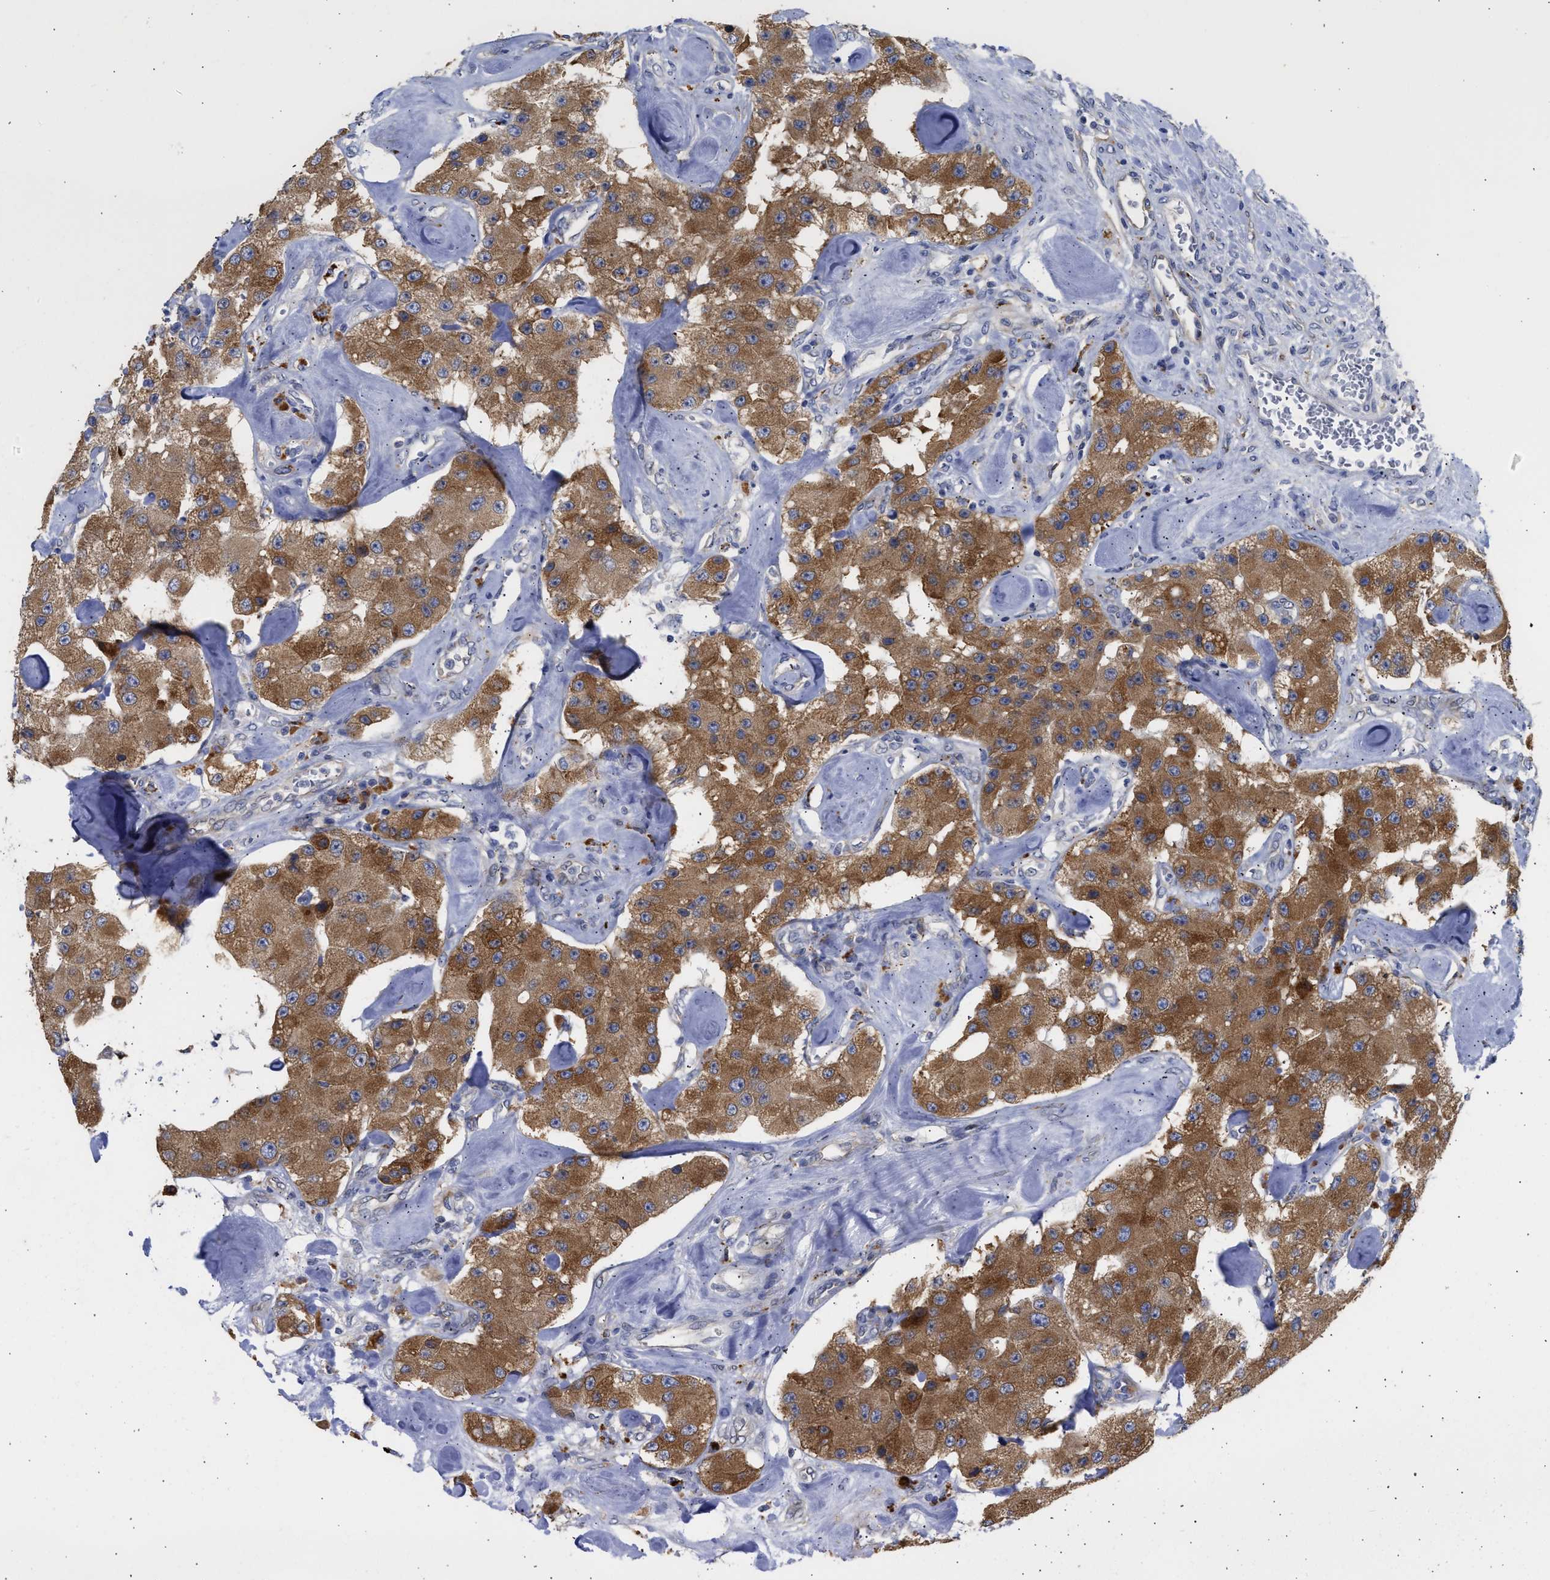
{"staining": {"intensity": "strong", "quantity": ">75%", "location": "cytoplasmic/membranous"}, "tissue": "carcinoid", "cell_type": "Tumor cells", "image_type": "cancer", "snomed": [{"axis": "morphology", "description": "Carcinoid, malignant, NOS"}, {"axis": "topography", "description": "Pancreas"}], "caption": "Human carcinoid (malignant) stained with a brown dye displays strong cytoplasmic/membranous positive positivity in approximately >75% of tumor cells.", "gene": "TMED1", "patient": {"sex": "male", "age": 41}}